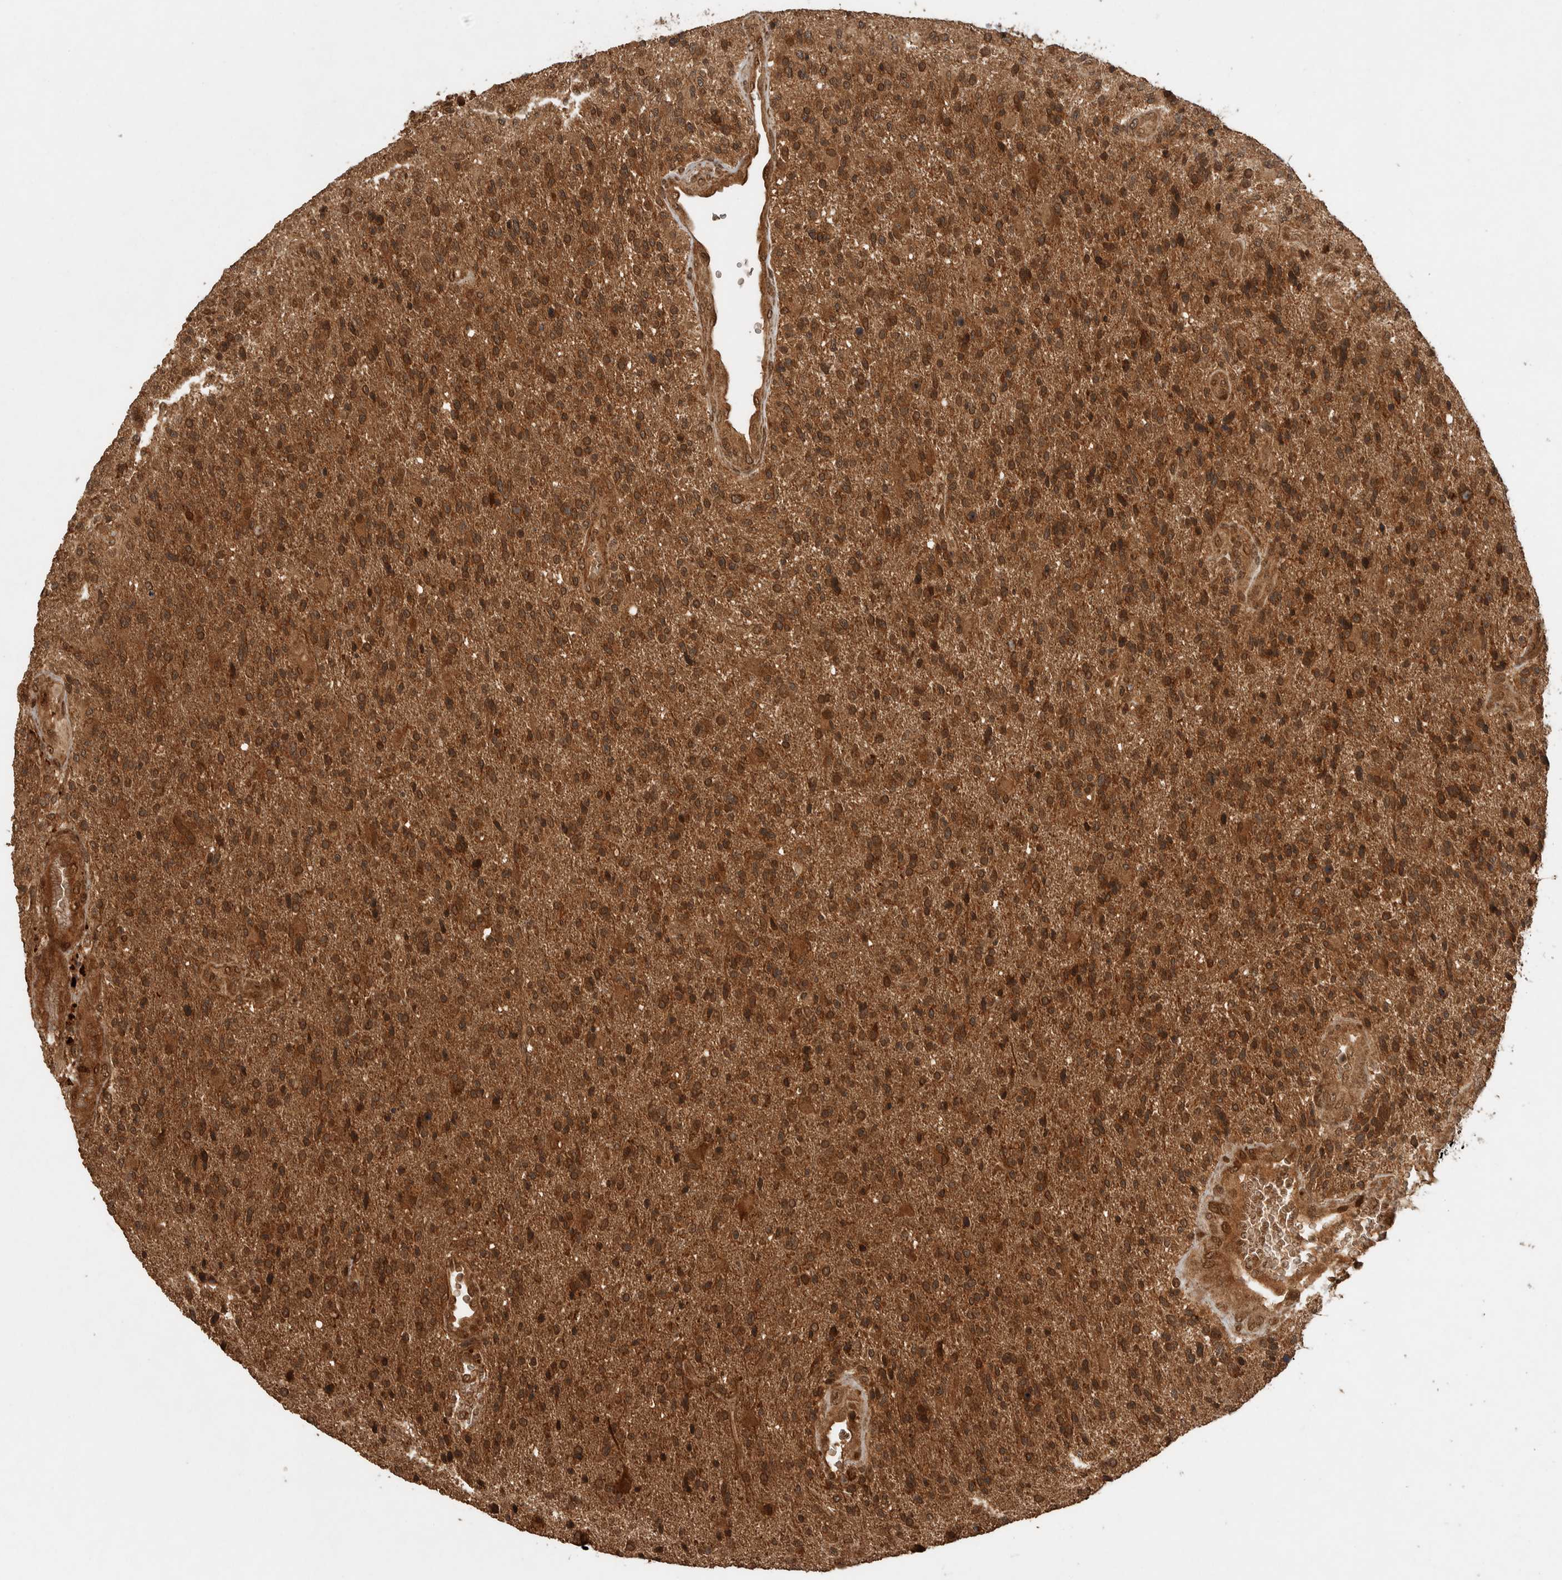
{"staining": {"intensity": "moderate", "quantity": ">75%", "location": "cytoplasmic/membranous"}, "tissue": "glioma", "cell_type": "Tumor cells", "image_type": "cancer", "snomed": [{"axis": "morphology", "description": "Glioma, malignant, High grade"}, {"axis": "topography", "description": "Brain"}], "caption": "Immunohistochemistry (IHC) micrograph of neoplastic tissue: glioma stained using immunohistochemistry demonstrates medium levels of moderate protein expression localized specifically in the cytoplasmic/membranous of tumor cells, appearing as a cytoplasmic/membranous brown color.", "gene": "CNTROB", "patient": {"sex": "male", "age": 72}}